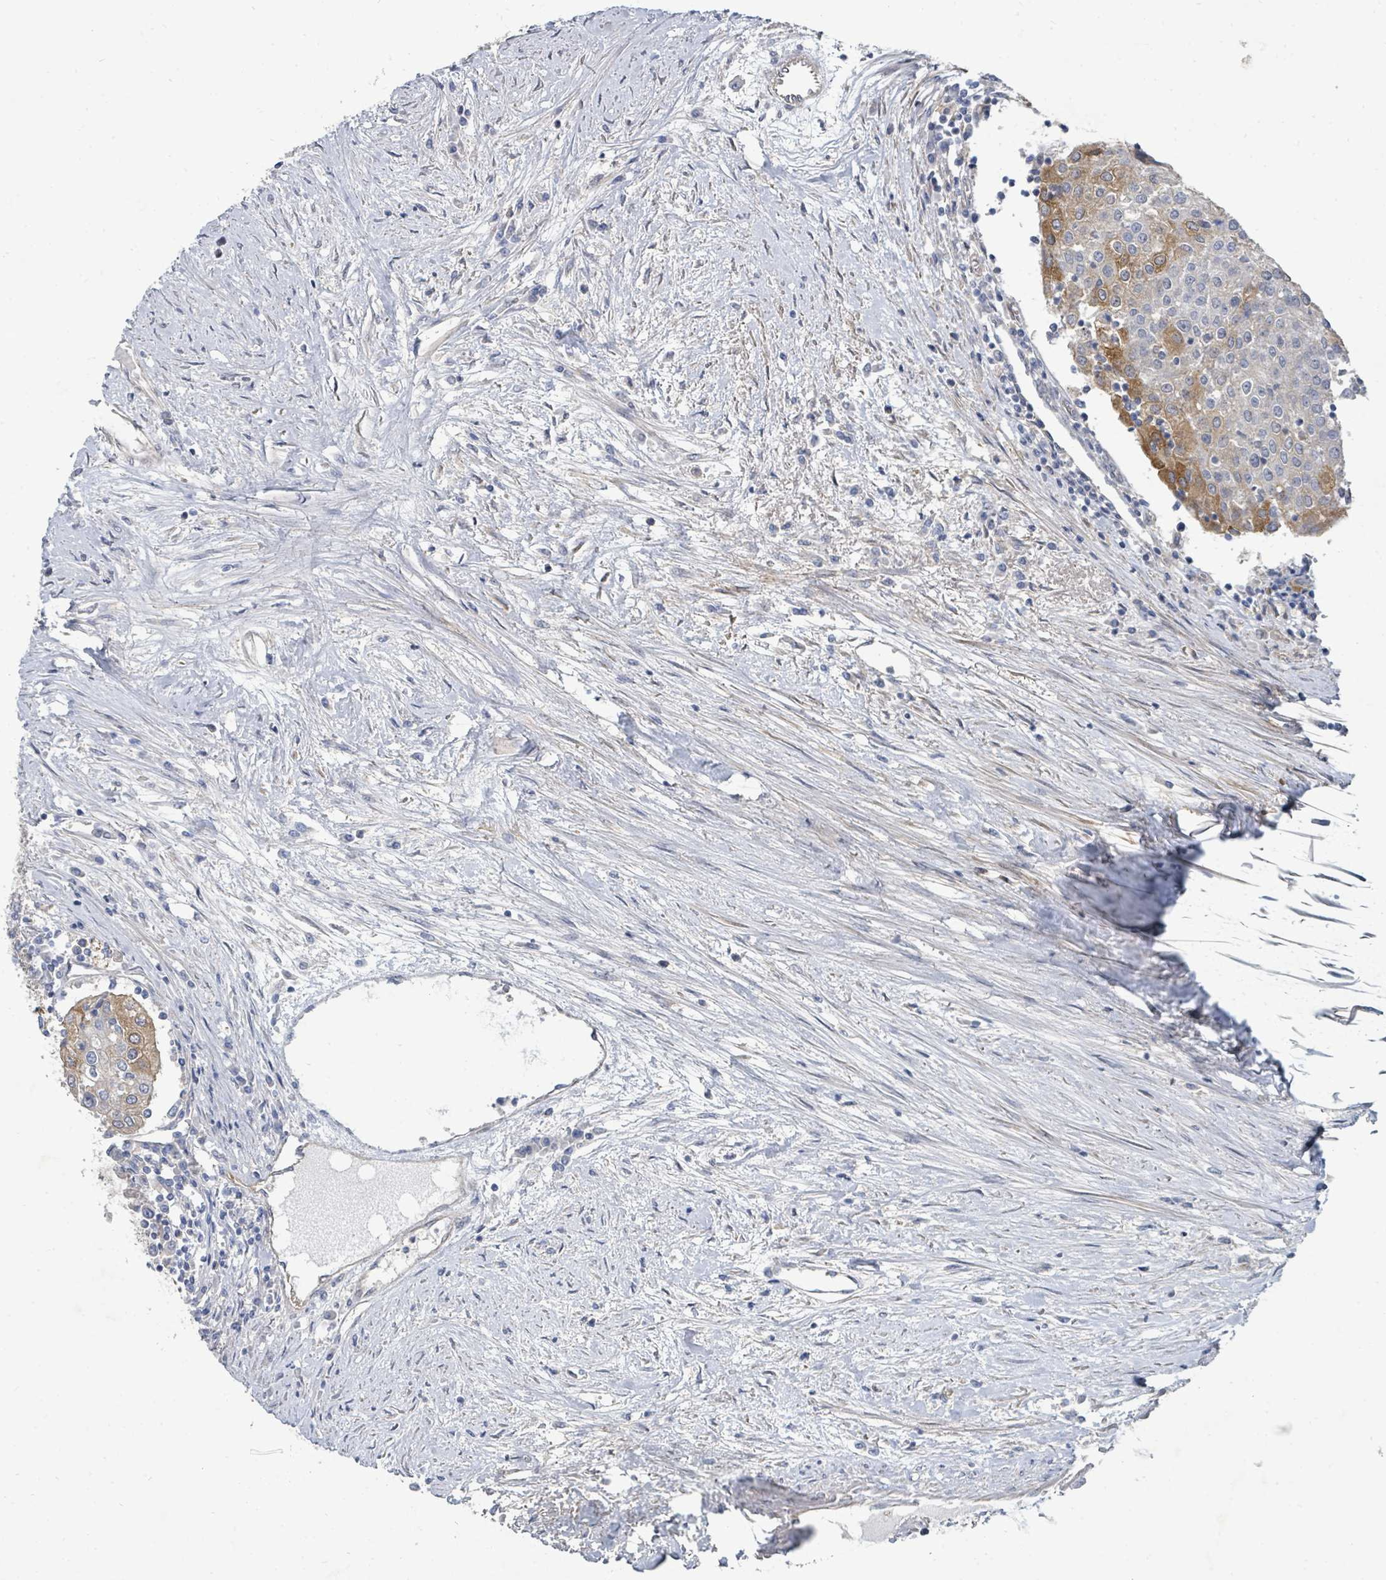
{"staining": {"intensity": "moderate", "quantity": "<25%", "location": "cytoplasmic/membranous"}, "tissue": "urothelial cancer", "cell_type": "Tumor cells", "image_type": "cancer", "snomed": [{"axis": "morphology", "description": "Urothelial carcinoma, High grade"}, {"axis": "topography", "description": "Urinary bladder"}], "caption": "Tumor cells demonstrate moderate cytoplasmic/membranous expression in approximately <25% of cells in urothelial cancer.", "gene": "IFIT1", "patient": {"sex": "female", "age": 85}}